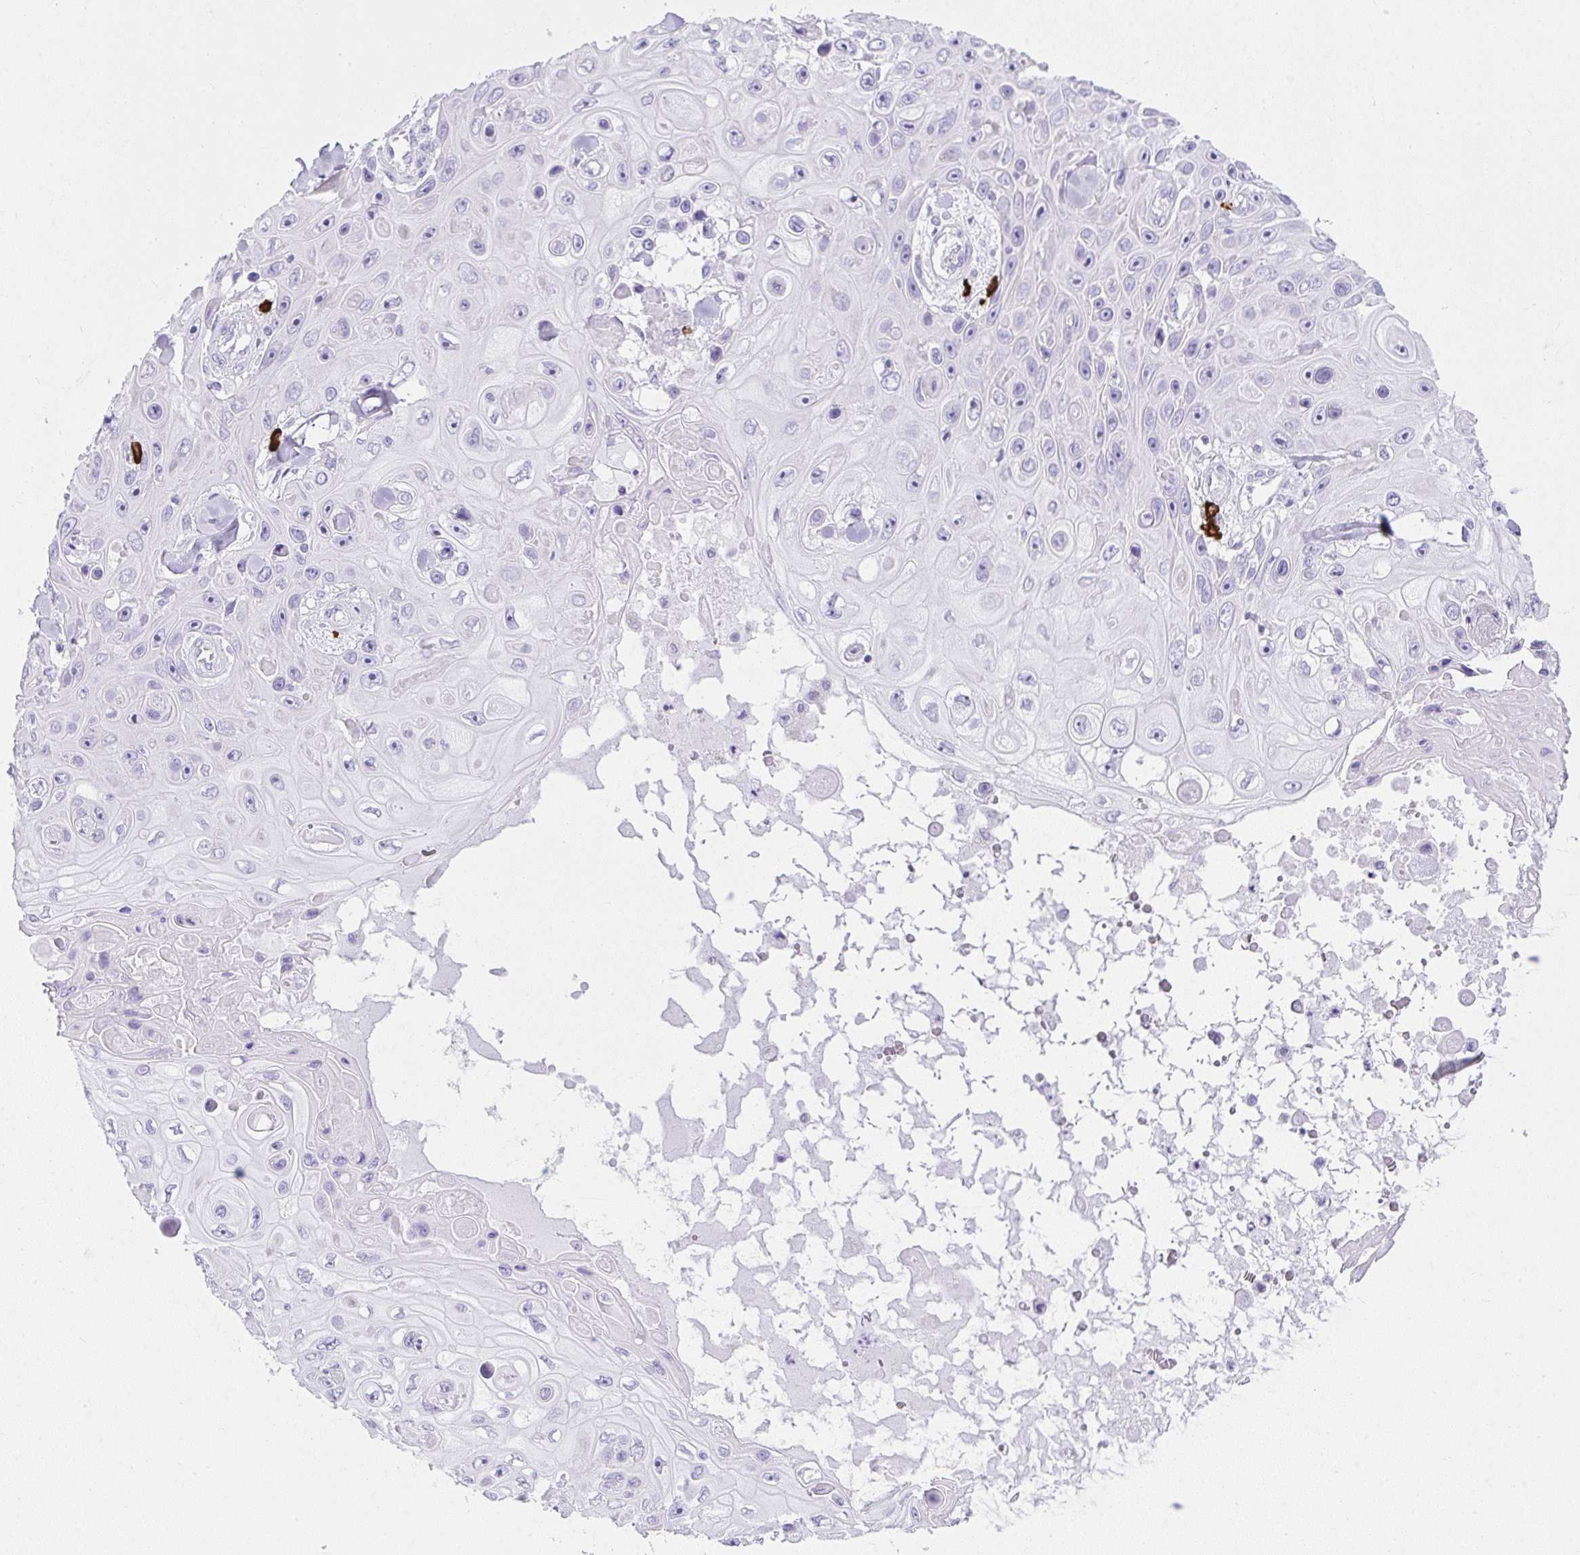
{"staining": {"intensity": "negative", "quantity": "none", "location": "none"}, "tissue": "skin cancer", "cell_type": "Tumor cells", "image_type": "cancer", "snomed": [{"axis": "morphology", "description": "Squamous cell carcinoma, NOS"}, {"axis": "topography", "description": "Skin"}], "caption": "An immunohistochemistry (IHC) micrograph of skin squamous cell carcinoma is shown. There is no staining in tumor cells of skin squamous cell carcinoma. The staining was performed using DAB to visualize the protein expression in brown, while the nuclei were stained in blue with hematoxylin (Magnification: 20x).", "gene": "CDADC1", "patient": {"sex": "male", "age": 82}}